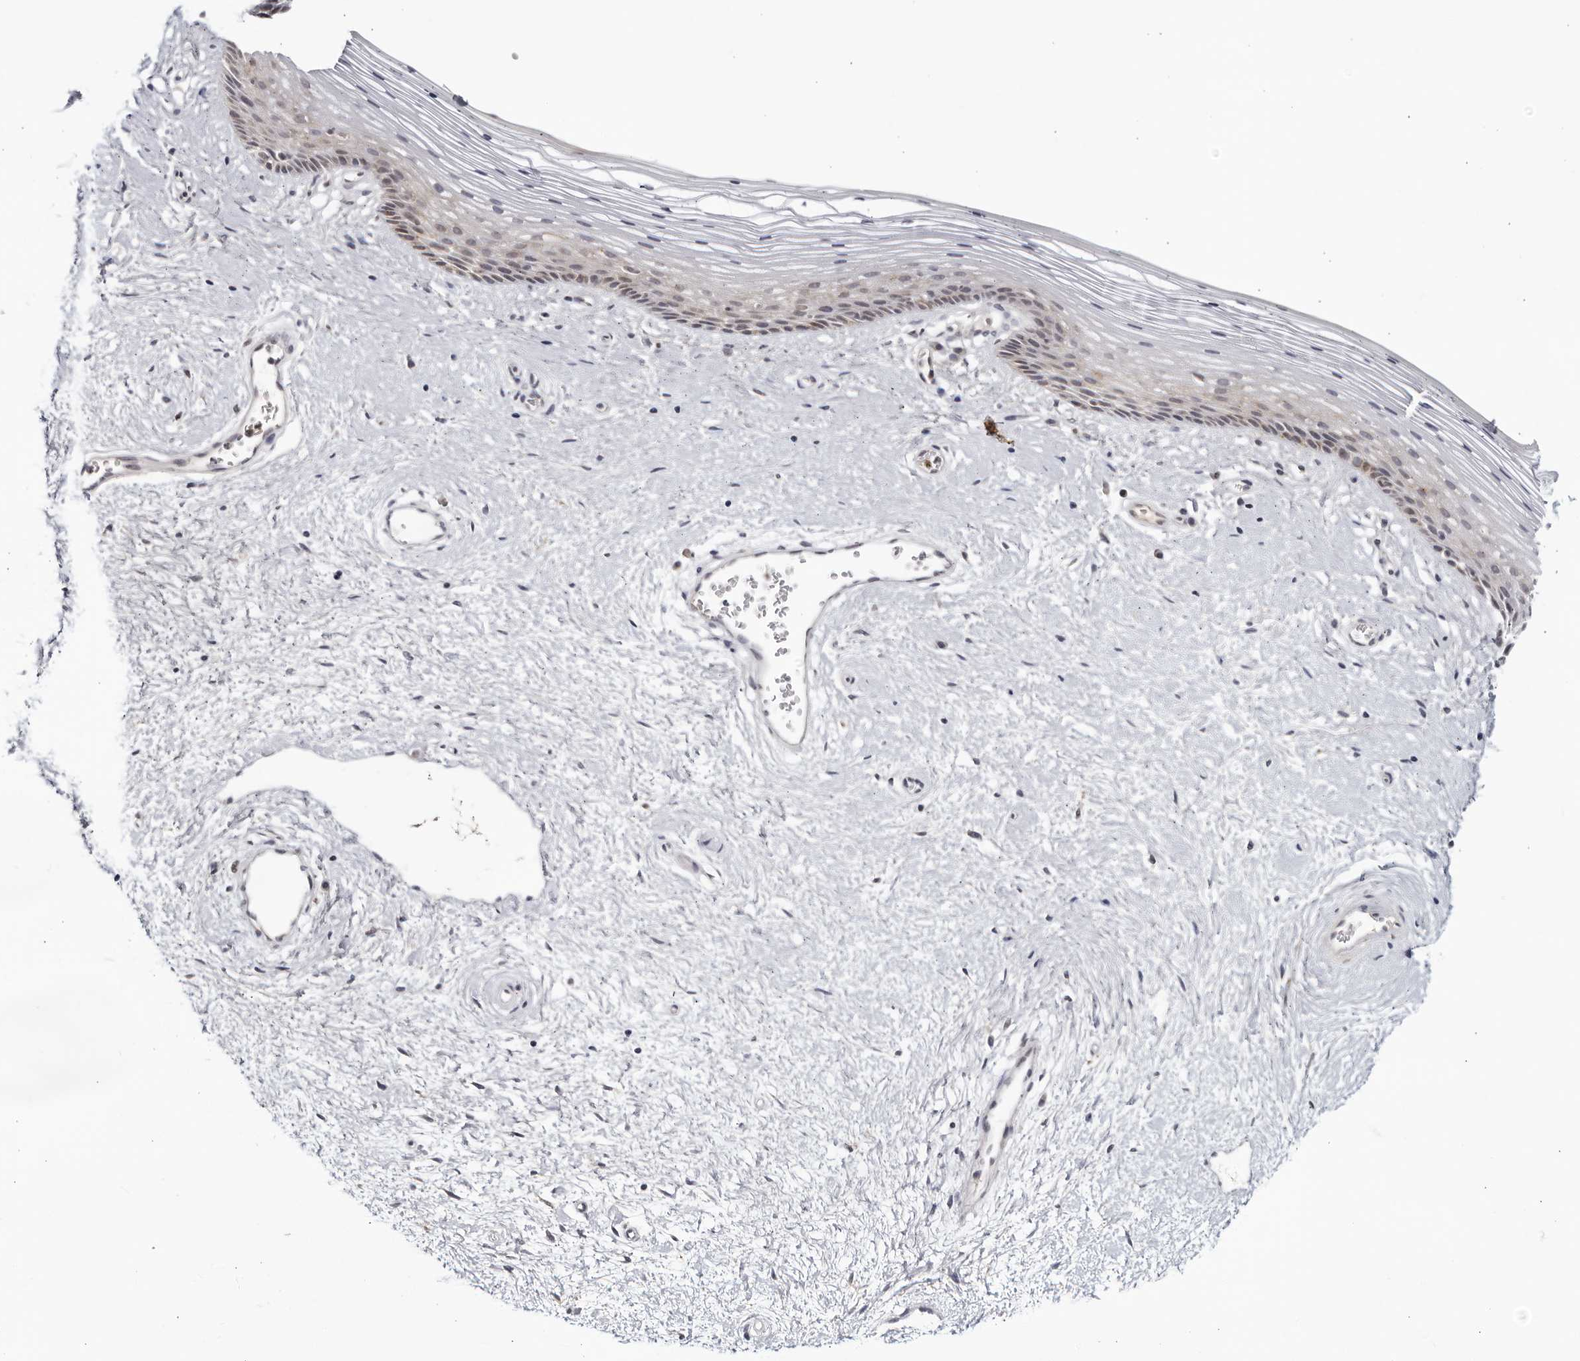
{"staining": {"intensity": "moderate", "quantity": "<25%", "location": "cytoplasmic/membranous"}, "tissue": "vagina", "cell_type": "Squamous epithelial cells", "image_type": "normal", "snomed": [{"axis": "morphology", "description": "Normal tissue, NOS"}, {"axis": "topography", "description": "Vagina"}], "caption": "Protein staining of unremarkable vagina reveals moderate cytoplasmic/membranous expression in about <25% of squamous epithelial cells.", "gene": "STRADB", "patient": {"sex": "female", "age": 46}}